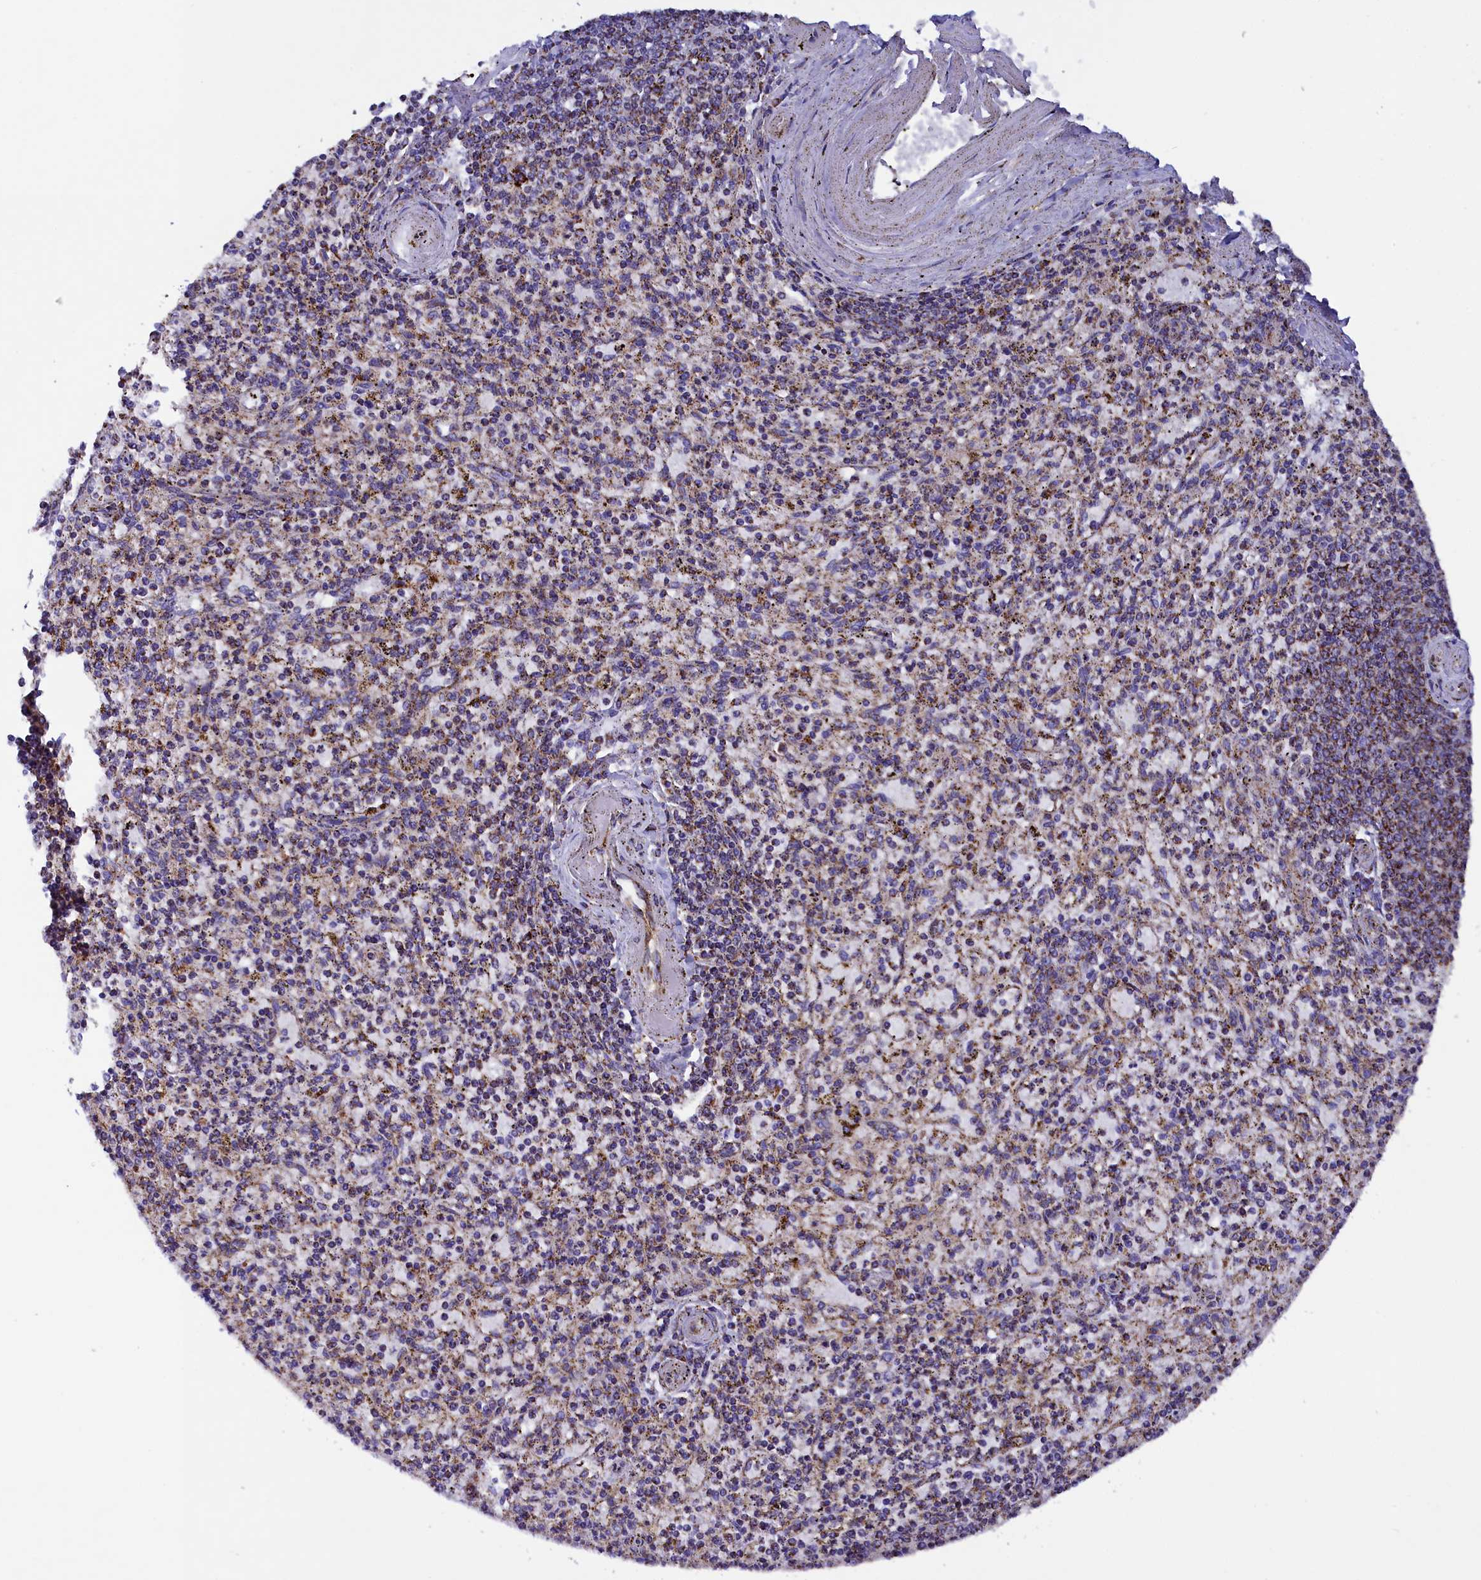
{"staining": {"intensity": "moderate", "quantity": "25%-75%", "location": "cytoplasmic/membranous"}, "tissue": "spleen", "cell_type": "Cells in red pulp", "image_type": "normal", "snomed": [{"axis": "morphology", "description": "Normal tissue, NOS"}, {"axis": "topography", "description": "Spleen"}], "caption": "Protein staining by immunohistochemistry reveals moderate cytoplasmic/membranous expression in about 25%-75% of cells in red pulp in normal spleen. (DAB IHC with brightfield microscopy, high magnification).", "gene": "SLC39A3", "patient": {"sex": "male", "age": 72}}